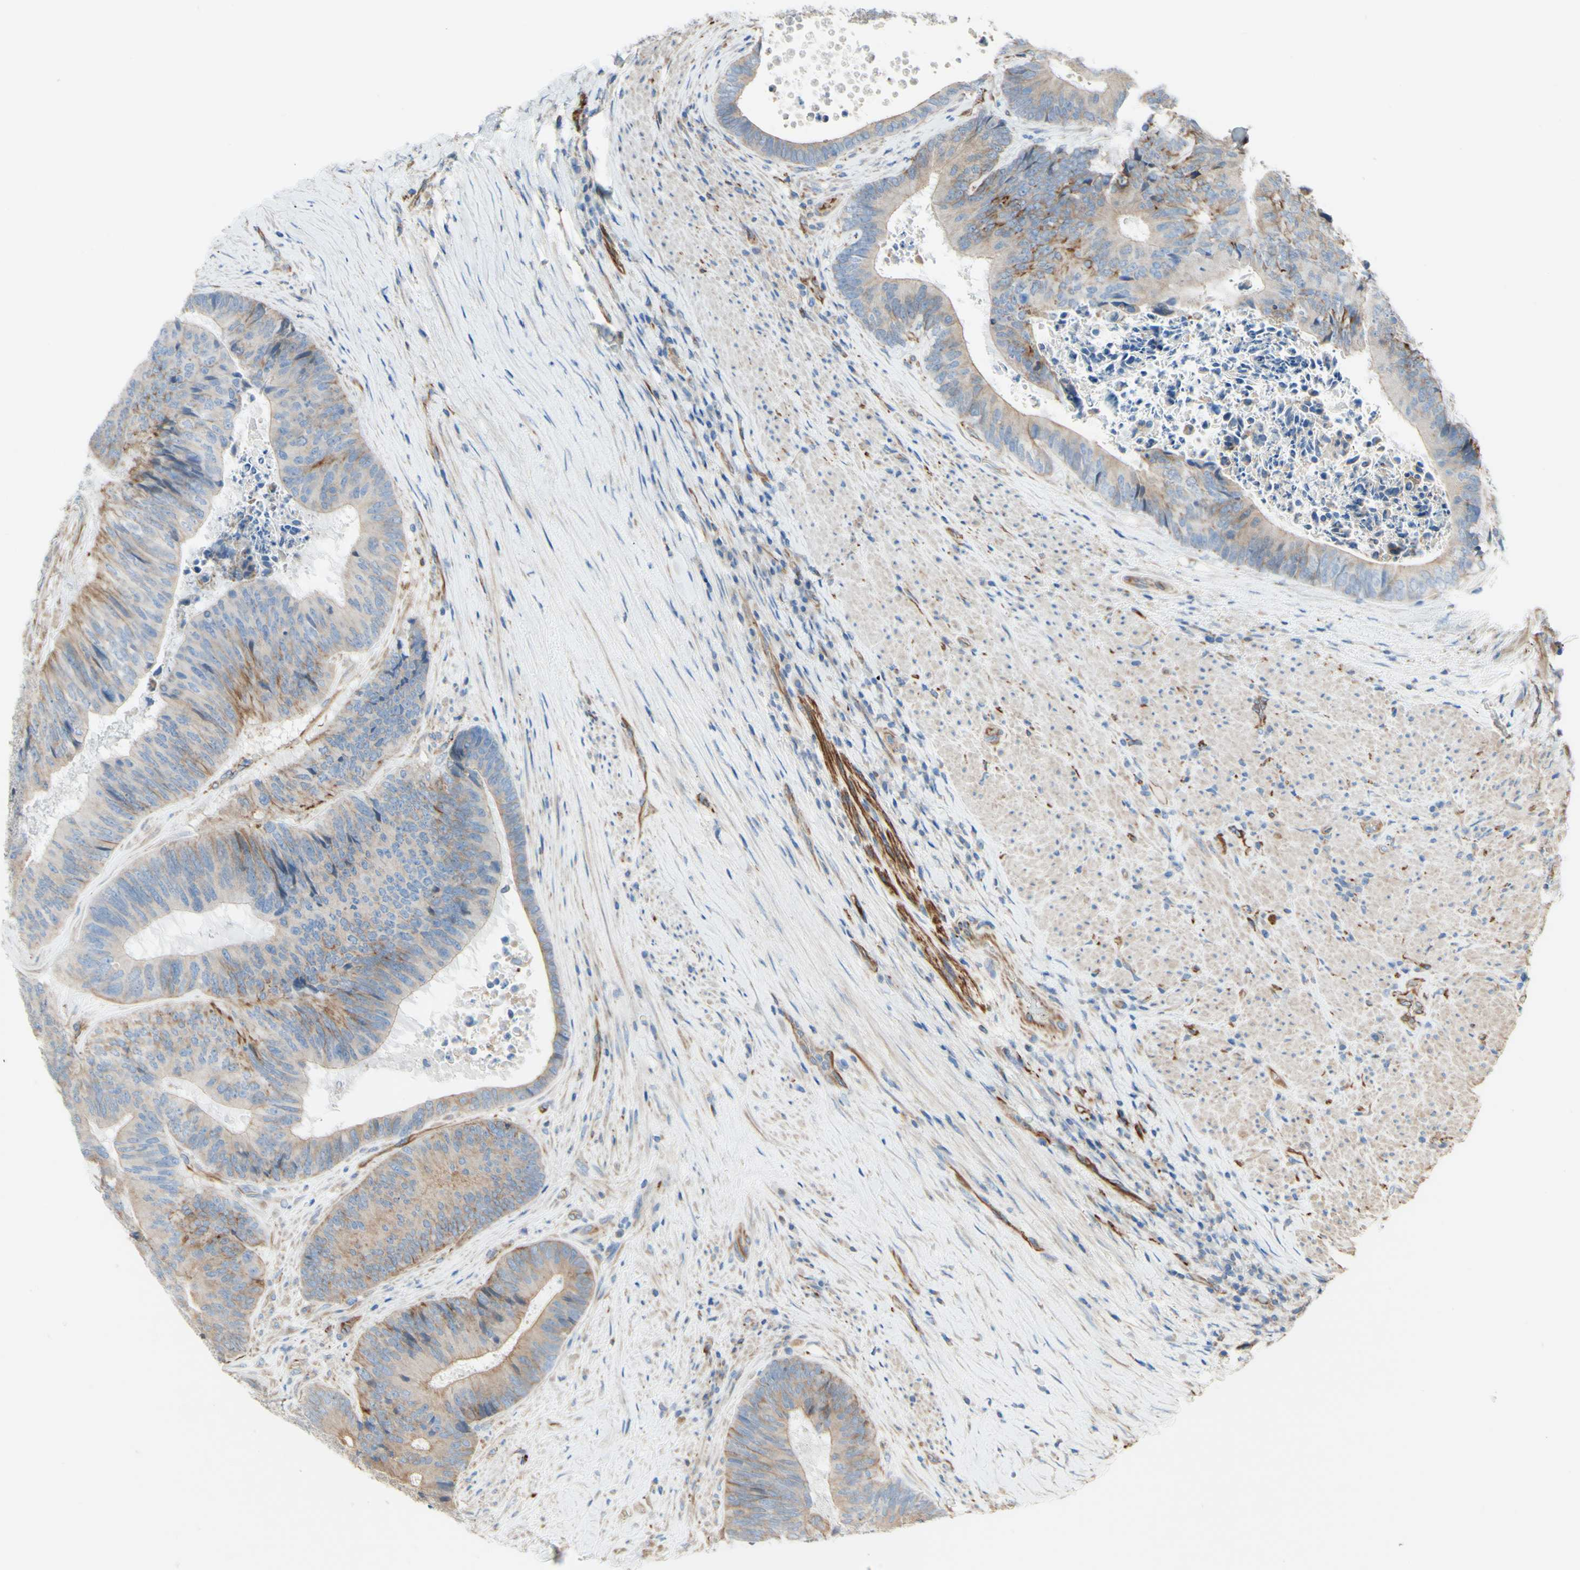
{"staining": {"intensity": "weak", "quantity": ">75%", "location": "cytoplasmic/membranous"}, "tissue": "colorectal cancer", "cell_type": "Tumor cells", "image_type": "cancer", "snomed": [{"axis": "morphology", "description": "Adenocarcinoma, NOS"}, {"axis": "topography", "description": "Rectum"}], "caption": "Immunohistochemistry (IHC) photomicrograph of neoplastic tissue: human adenocarcinoma (colorectal) stained using immunohistochemistry shows low levels of weak protein expression localized specifically in the cytoplasmic/membranous of tumor cells, appearing as a cytoplasmic/membranous brown color.", "gene": "ENDOD1", "patient": {"sex": "male", "age": 72}}